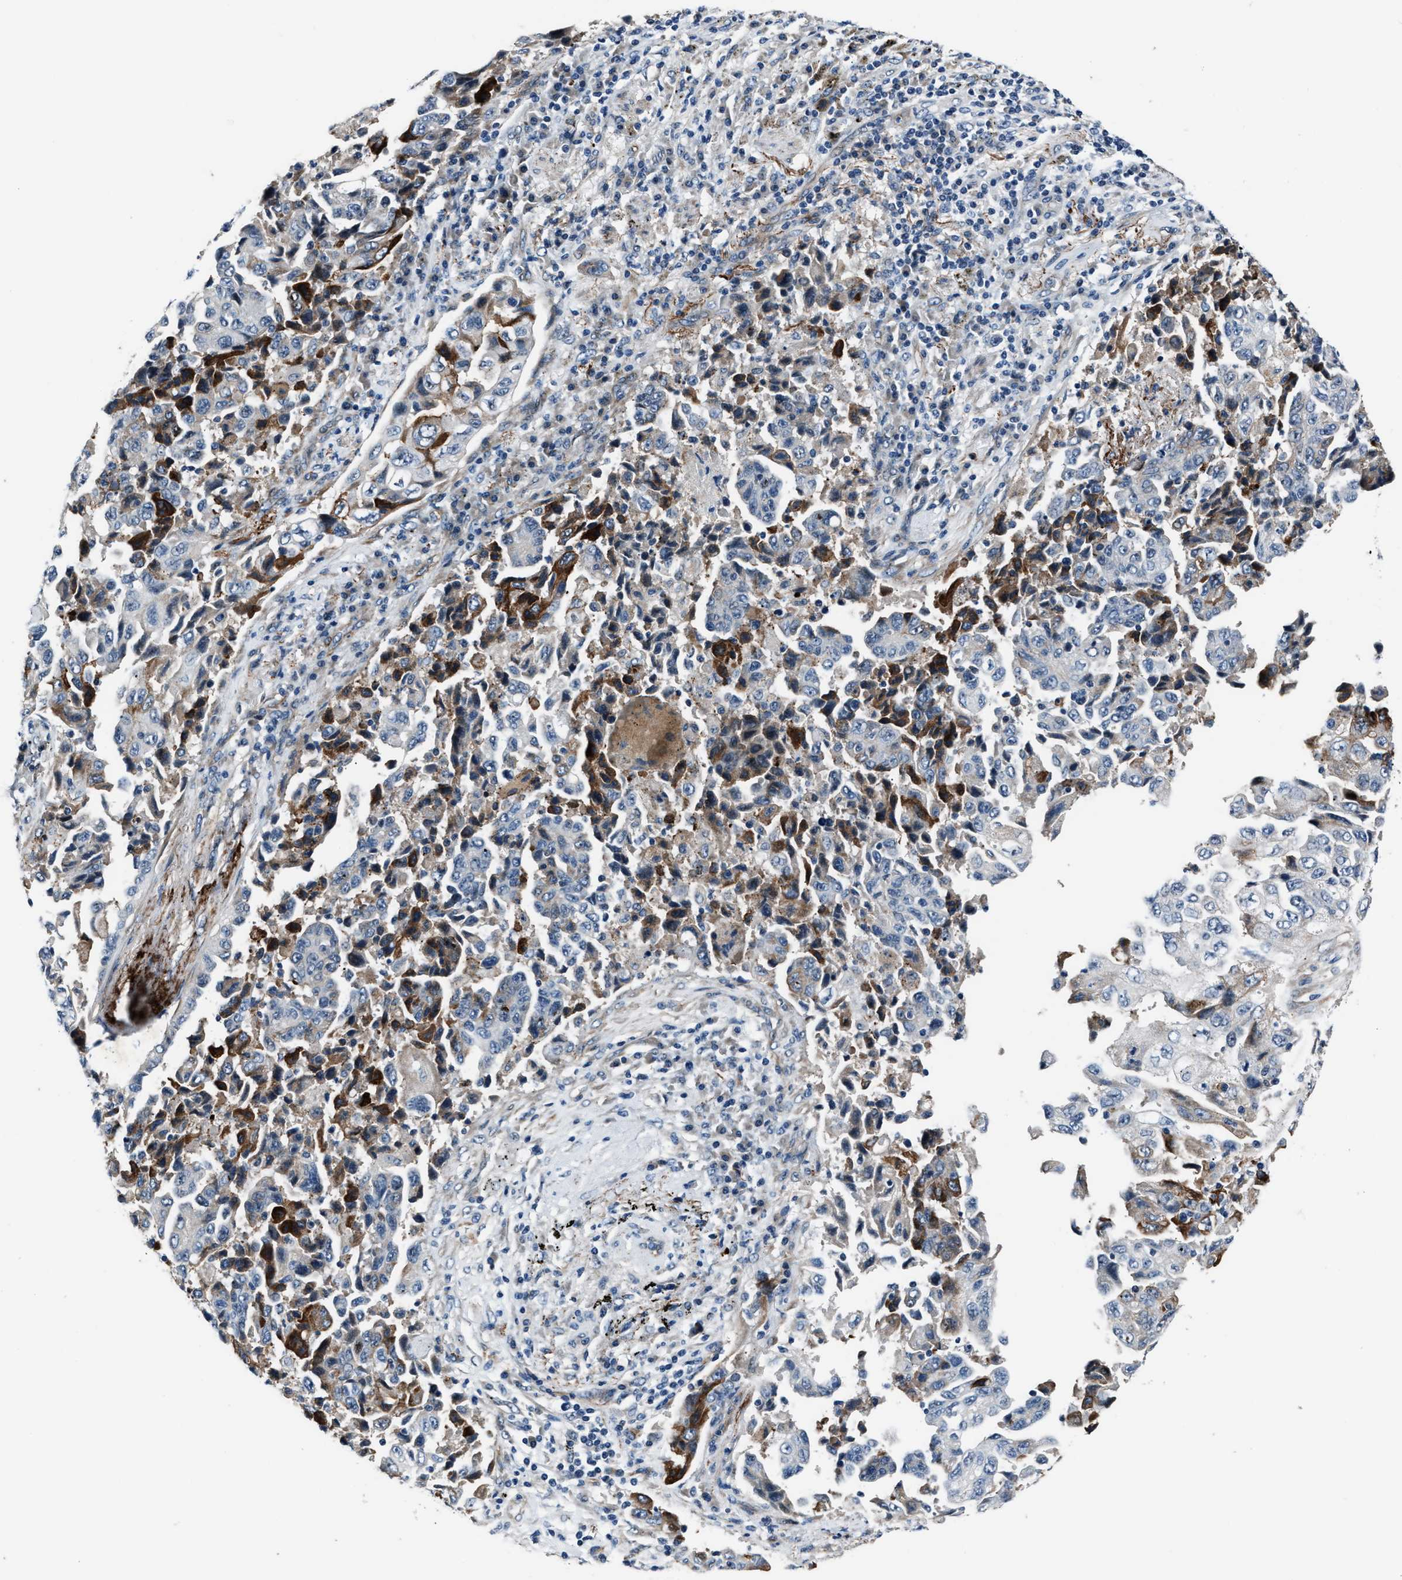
{"staining": {"intensity": "strong", "quantity": "25%-75%", "location": "cytoplasmic/membranous"}, "tissue": "lung cancer", "cell_type": "Tumor cells", "image_type": "cancer", "snomed": [{"axis": "morphology", "description": "Adenocarcinoma, NOS"}, {"axis": "topography", "description": "Lung"}], "caption": "Immunohistochemistry of lung adenocarcinoma exhibits high levels of strong cytoplasmic/membranous expression in approximately 25%-75% of tumor cells. Using DAB (brown) and hematoxylin (blue) stains, captured at high magnification using brightfield microscopy.", "gene": "MPDZ", "patient": {"sex": "female", "age": 51}}